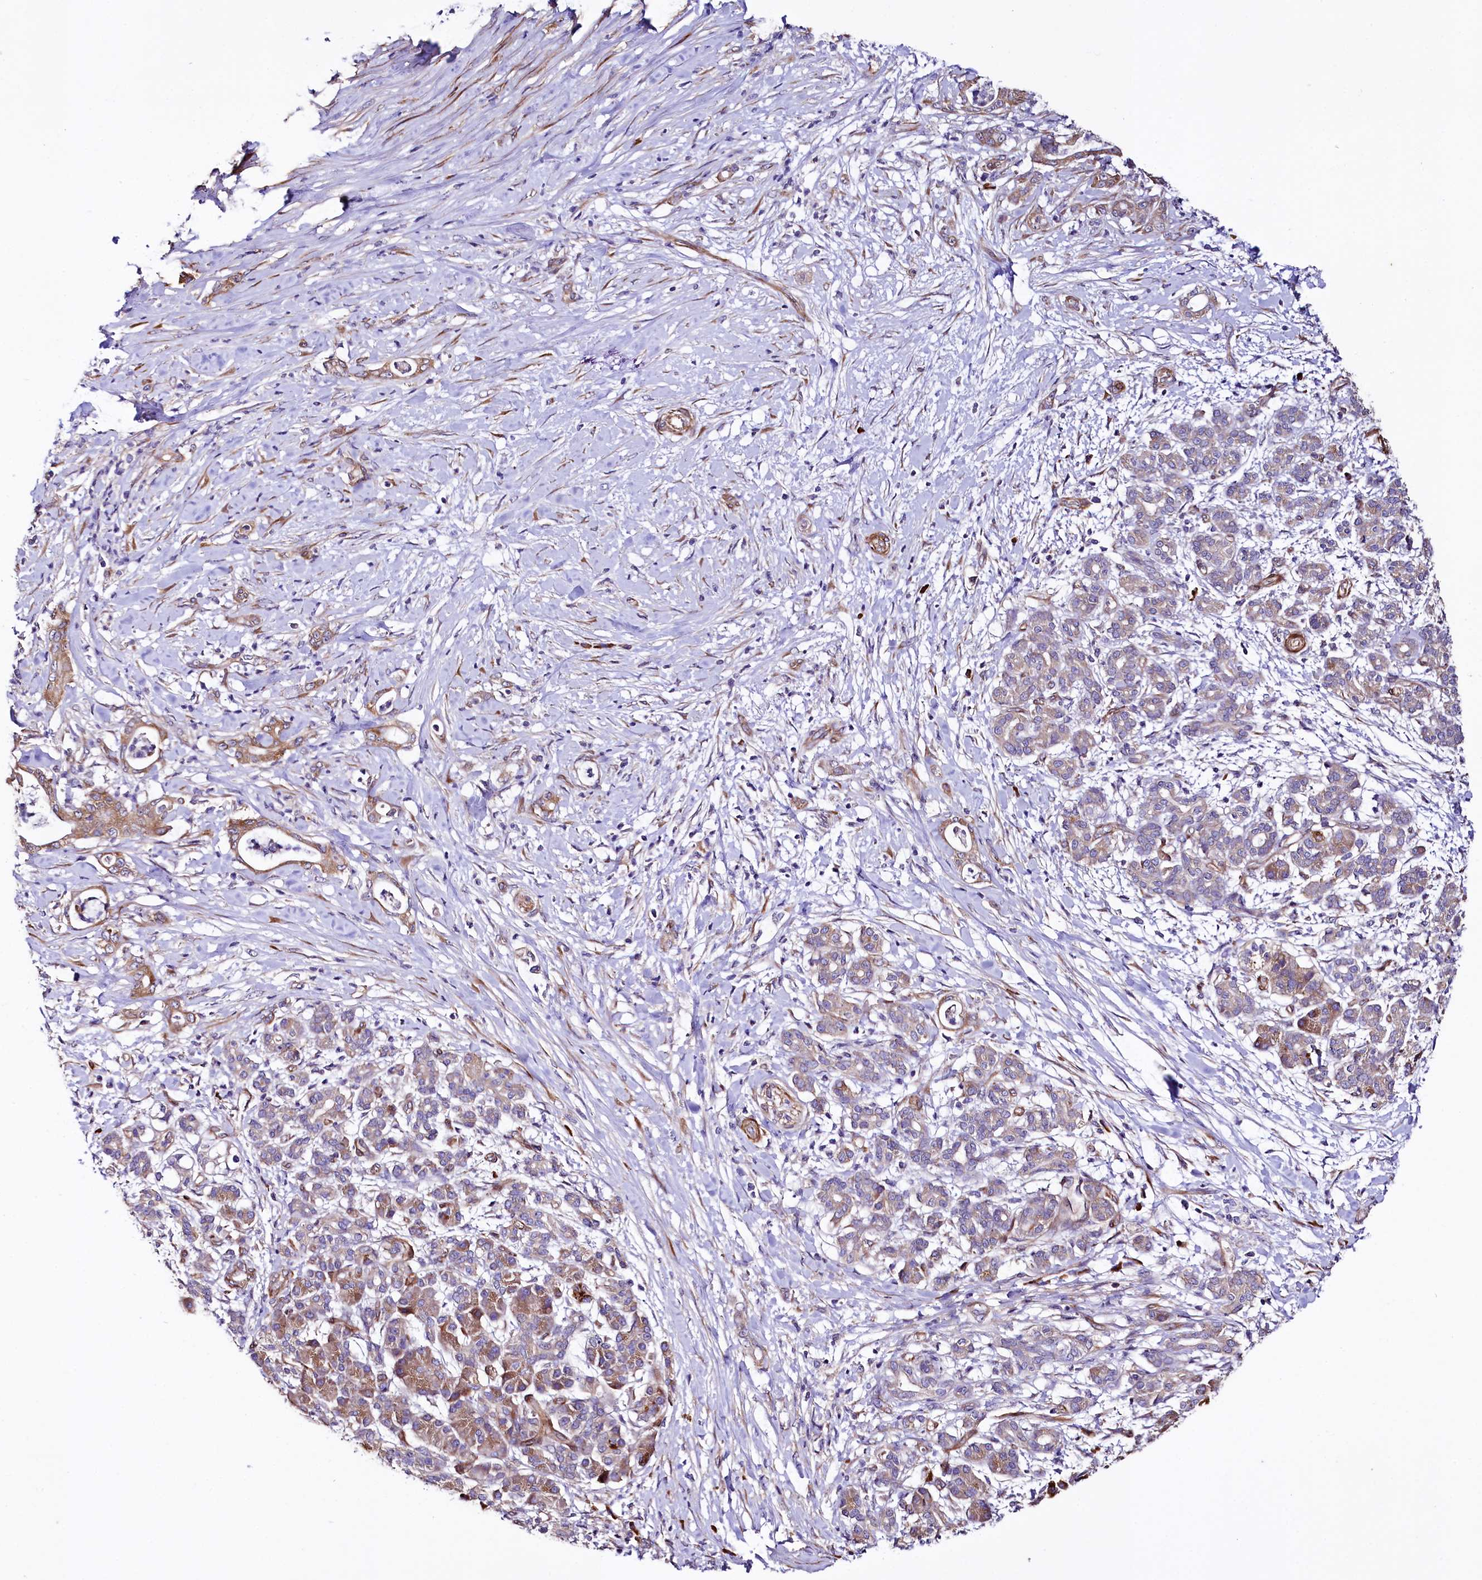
{"staining": {"intensity": "moderate", "quantity": "<25%", "location": "cytoplasmic/membranous"}, "tissue": "pancreatic cancer", "cell_type": "Tumor cells", "image_type": "cancer", "snomed": [{"axis": "morphology", "description": "Adenocarcinoma, NOS"}, {"axis": "topography", "description": "Pancreas"}], "caption": "This histopathology image exhibits immunohistochemistry staining of human pancreatic cancer, with low moderate cytoplasmic/membranous expression in about <25% of tumor cells.", "gene": "SPATS2", "patient": {"sex": "female", "age": 55}}